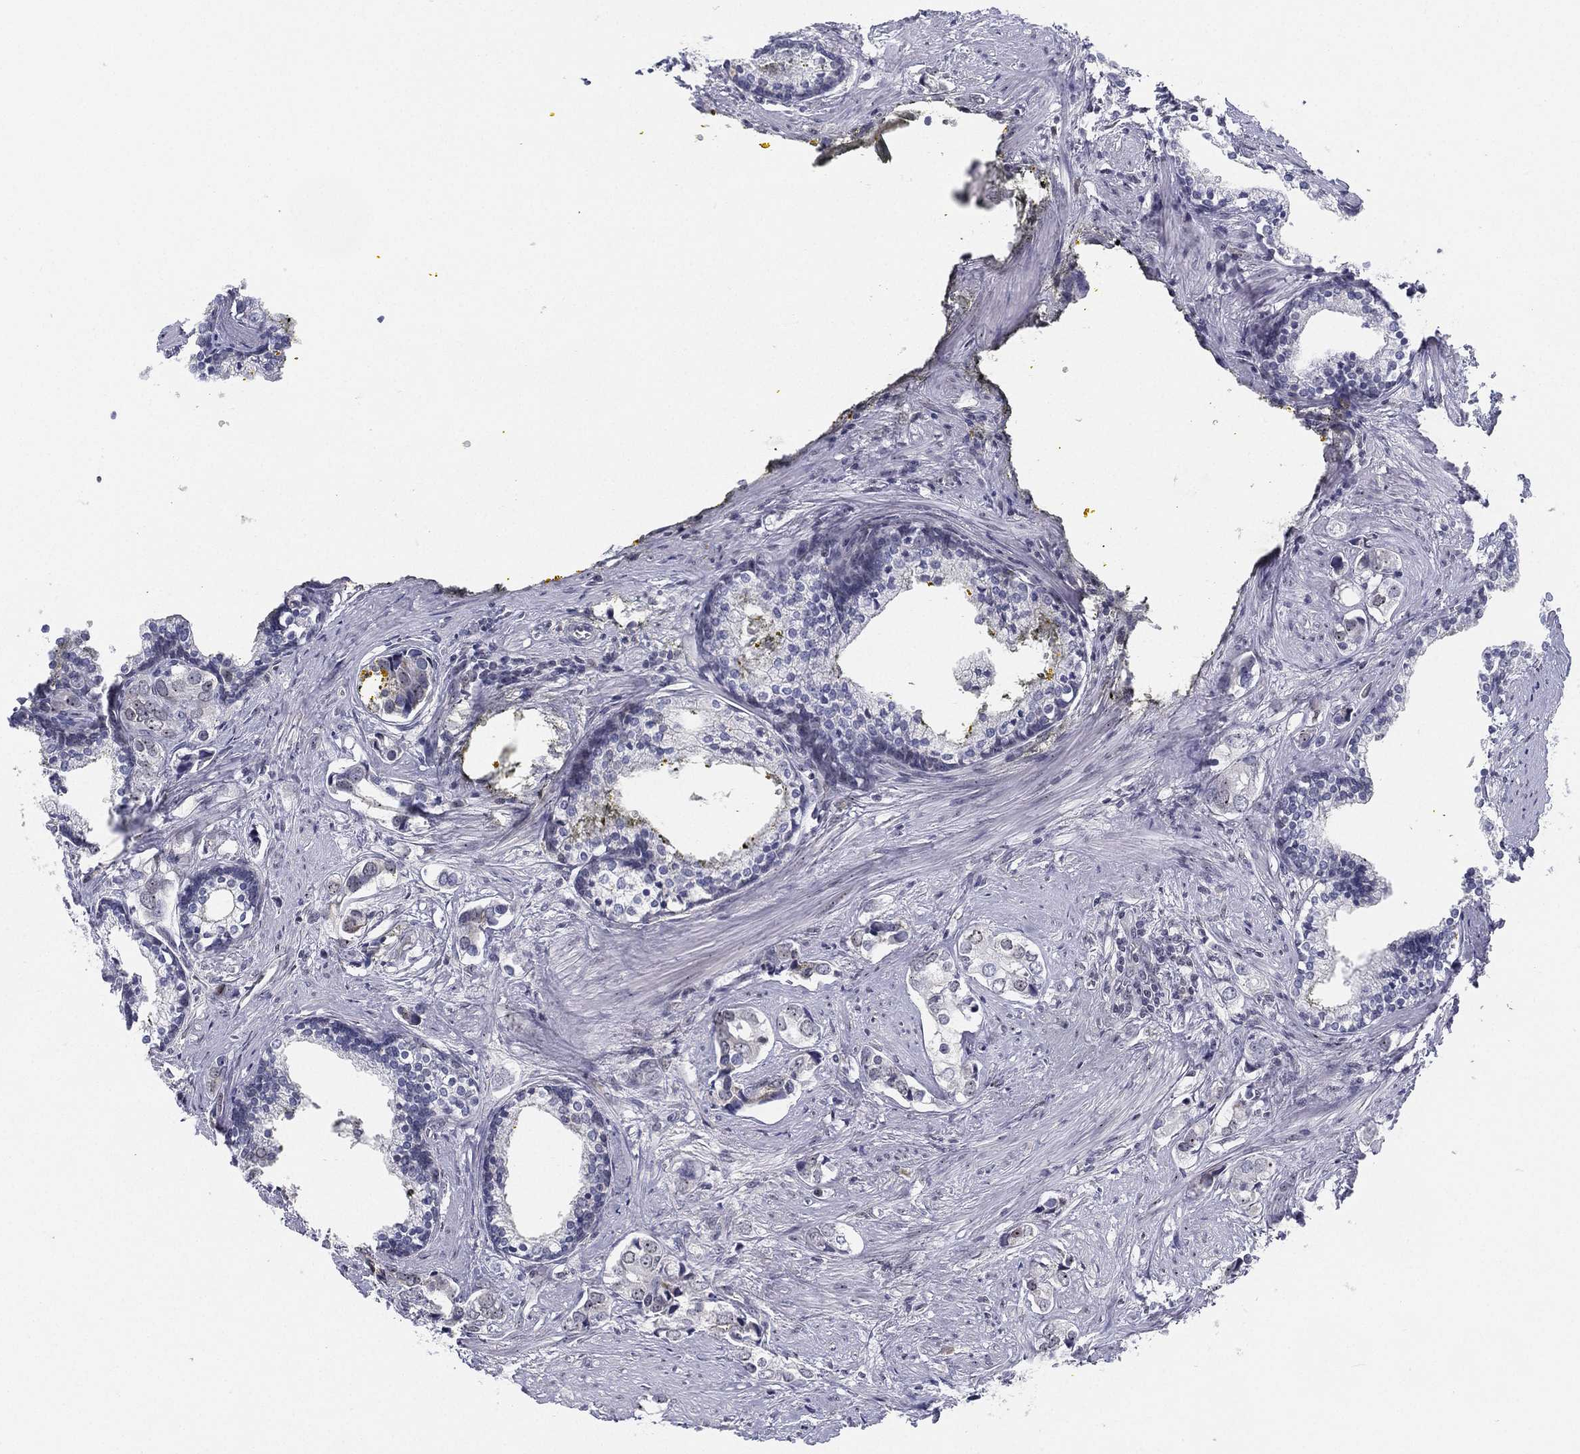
{"staining": {"intensity": "negative", "quantity": "none", "location": "none"}, "tissue": "prostate cancer", "cell_type": "Tumor cells", "image_type": "cancer", "snomed": [{"axis": "morphology", "description": "Adenocarcinoma, NOS"}, {"axis": "topography", "description": "Prostate and seminal vesicle, NOS"}], "caption": "Prostate cancer (adenocarcinoma) stained for a protein using immunohistochemistry reveals no positivity tumor cells.", "gene": "MS4A8", "patient": {"sex": "male", "age": 63}}